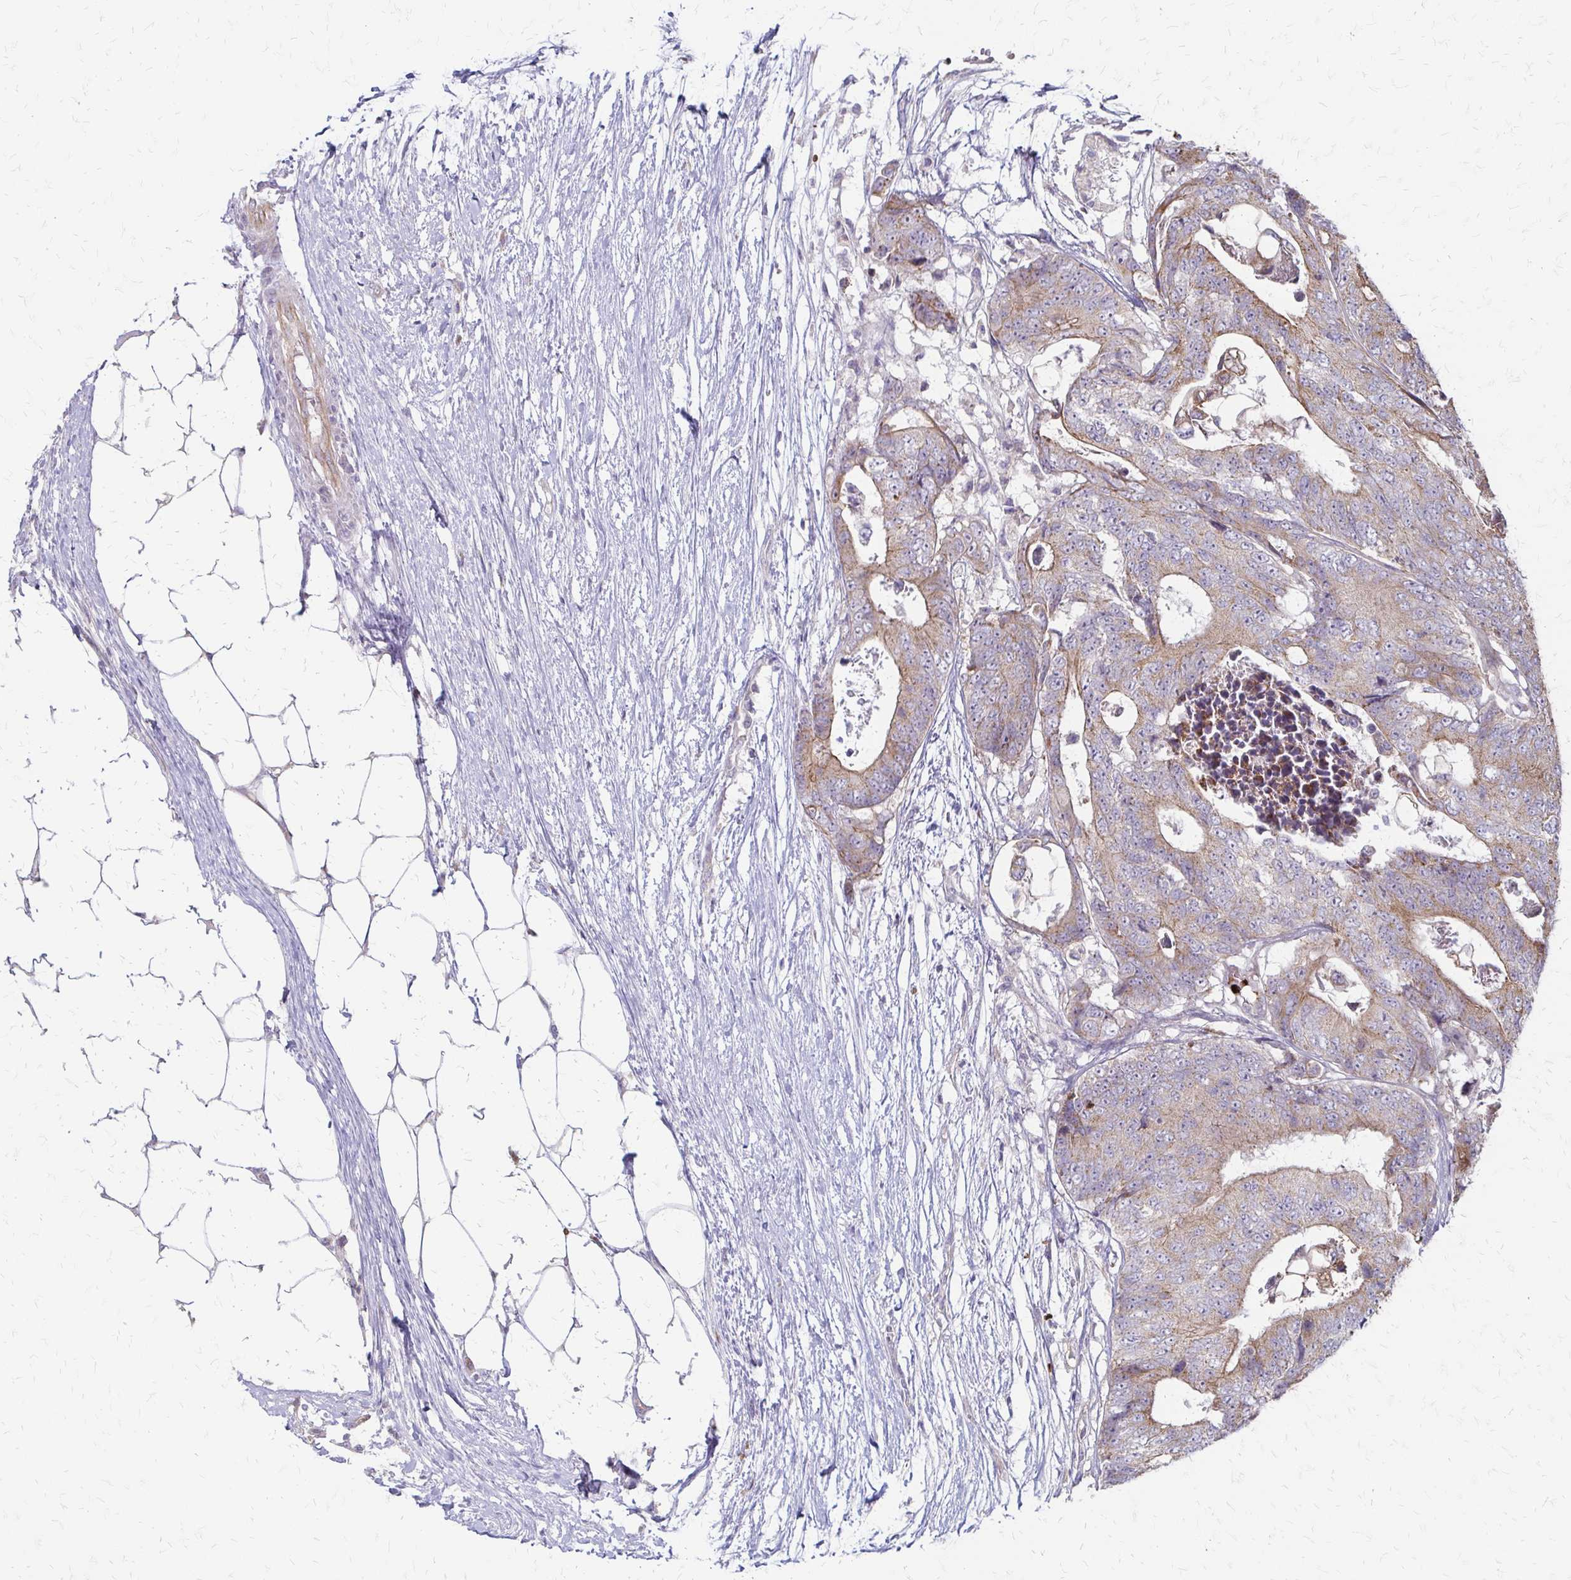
{"staining": {"intensity": "weak", "quantity": "25%-75%", "location": "cytoplasmic/membranous"}, "tissue": "colorectal cancer", "cell_type": "Tumor cells", "image_type": "cancer", "snomed": [{"axis": "morphology", "description": "Adenocarcinoma, NOS"}, {"axis": "topography", "description": "Colon"}], "caption": "Immunohistochemical staining of human colorectal cancer (adenocarcinoma) displays weak cytoplasmic/membranous protein expression in about 25%-75% of tumor cells.", "gene": "ZNF383", "patient": {"sex": "female", "age": 48}}